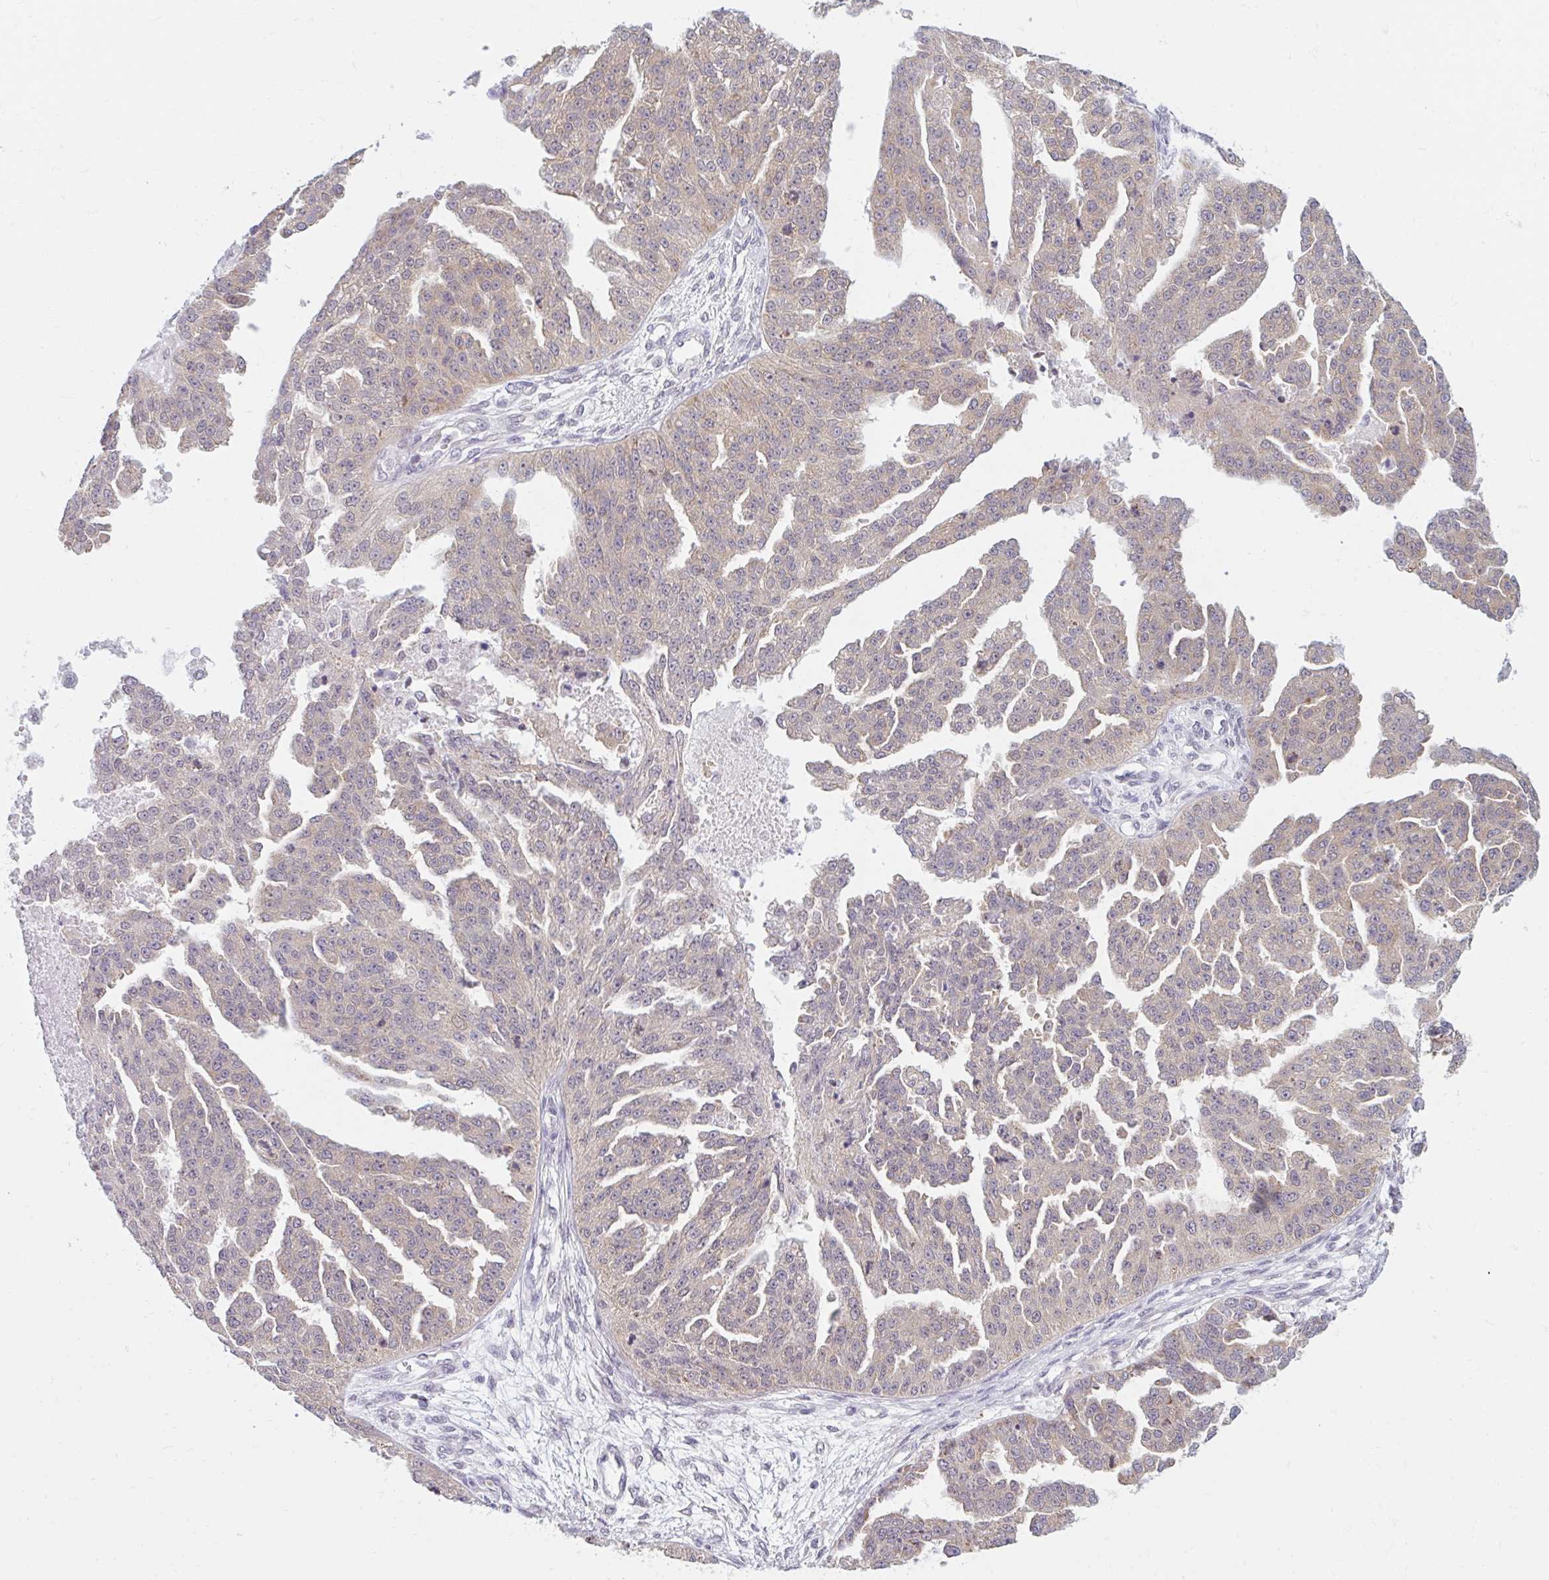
{"staining": {"intensity": "weak", "quantity": ">75%", "location": "cytoplasmic/membranous"}, "tissue": "ovarian cancer", "cell_type": "Tumor cells", "image_type": "cancer", "snomed": [{"axis": "morphology", "description": "Cystadenocarcinoma, serous, NOS"}, {"axis": "topography", "description": "Ovary"}], "caption": "A high-resolution micrograph shows immunohistochemistry staining of ovarian serous cystadenocarcinoma, which reveals weak cytoplasmic/membranous staining in approximately >75% of tumor cells.", "gene": "SRSF10", "patient": {"sex": "female", "age": 58}}